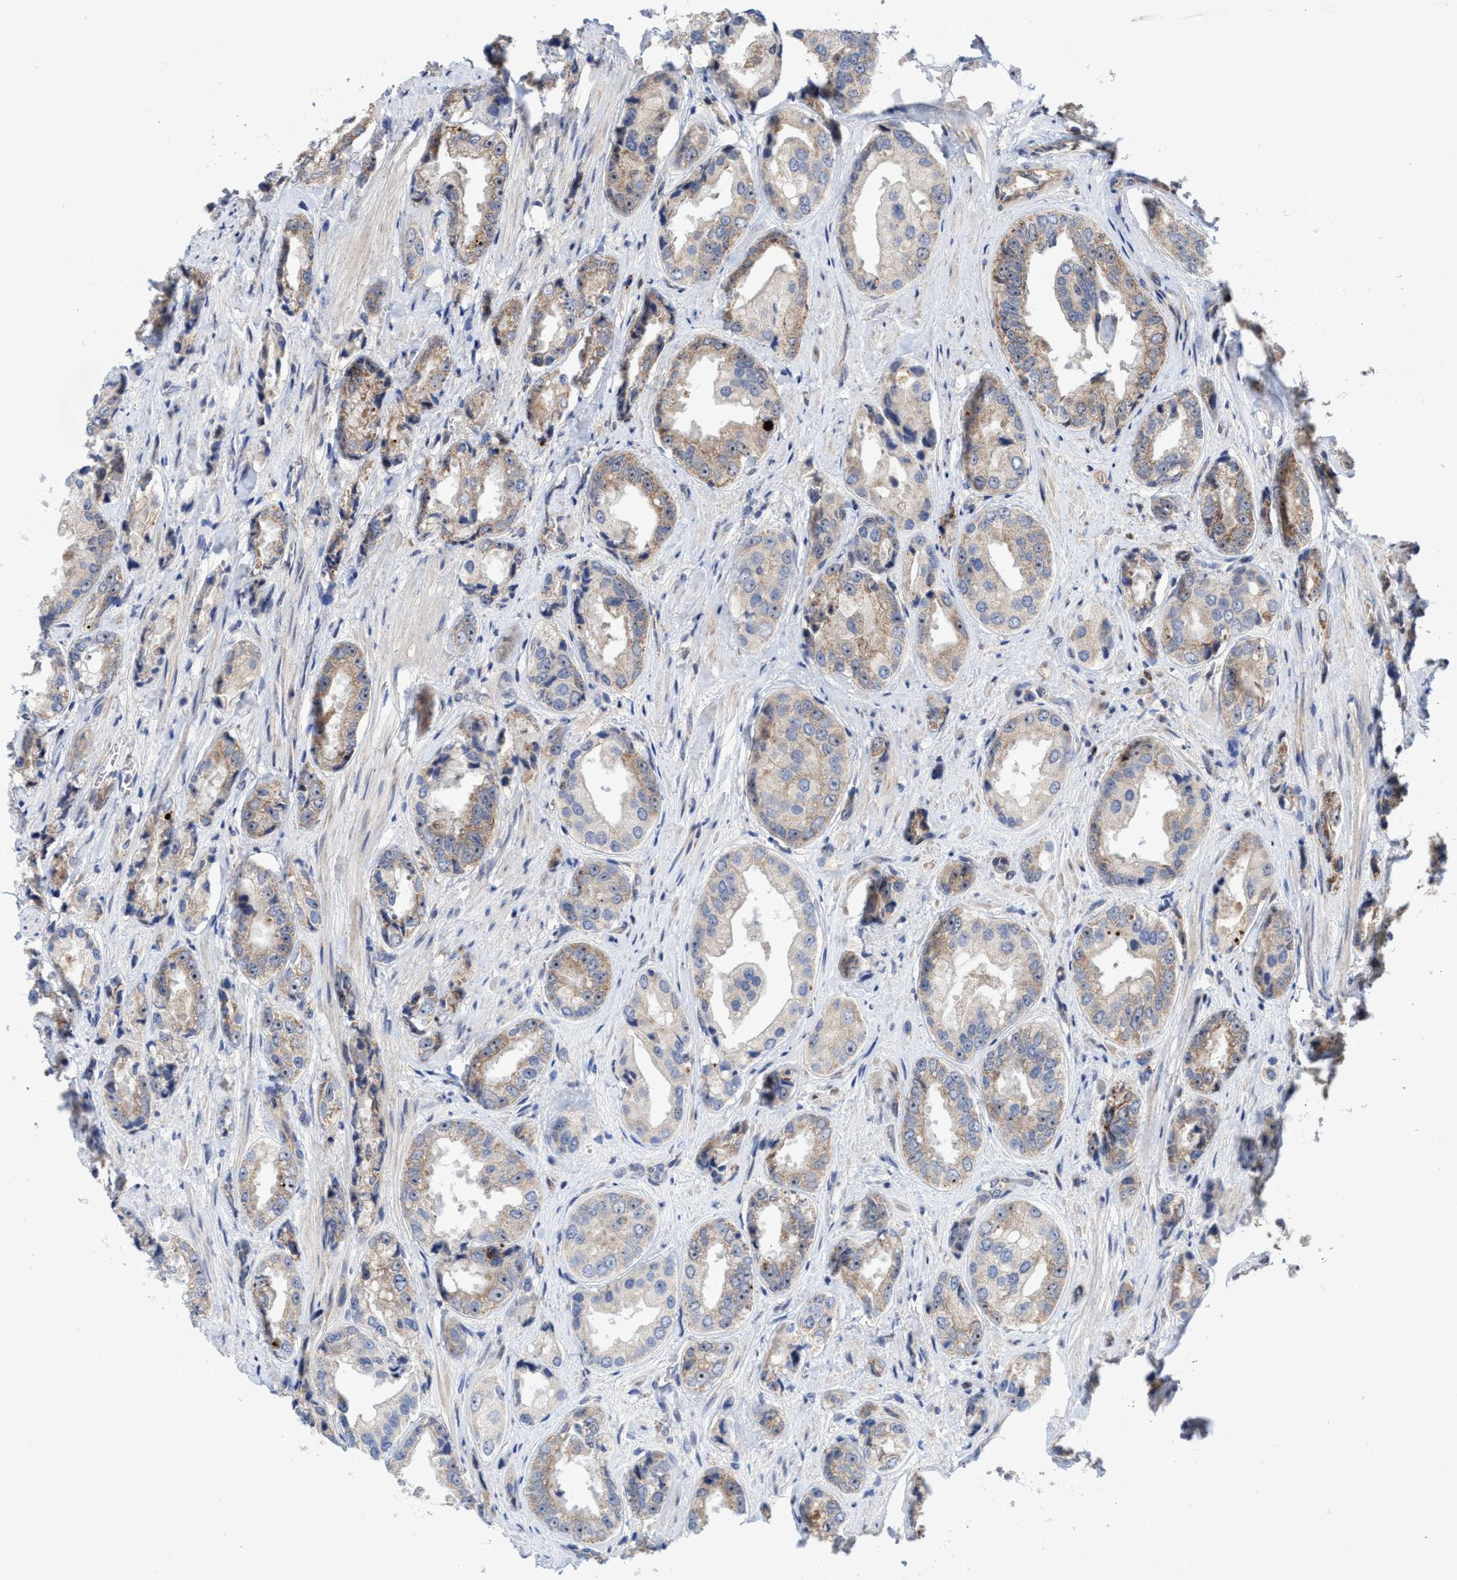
{"staining": {"intensity": "weak", "quantity": ">75%", "location": "cytoplasmic/membranous,nuclear"}, "tissue": "prostate cancer", "cell_type": "Tumor cells", "image_type": "cancer", "snomed": [{"axis": "morphology", "description": "Adenocarcinoma, High grade"}, {"axis": "topography", "description": "Prostate"}], "caption": "Protein analysis of prostate cancer (high-grade adenocarcinoma) tissue reveals weak cytoplasmic/membranous and nuclear positivity in about >75% of tumor cells. The staining was performed using DAB (3,3'-diaminobenzidine), with brown indicating positive protein expression. Nuclei are stained blue with hematoxylin.", "gene": "P2RY14", "patient": {"sex": "male", "age": 61}}